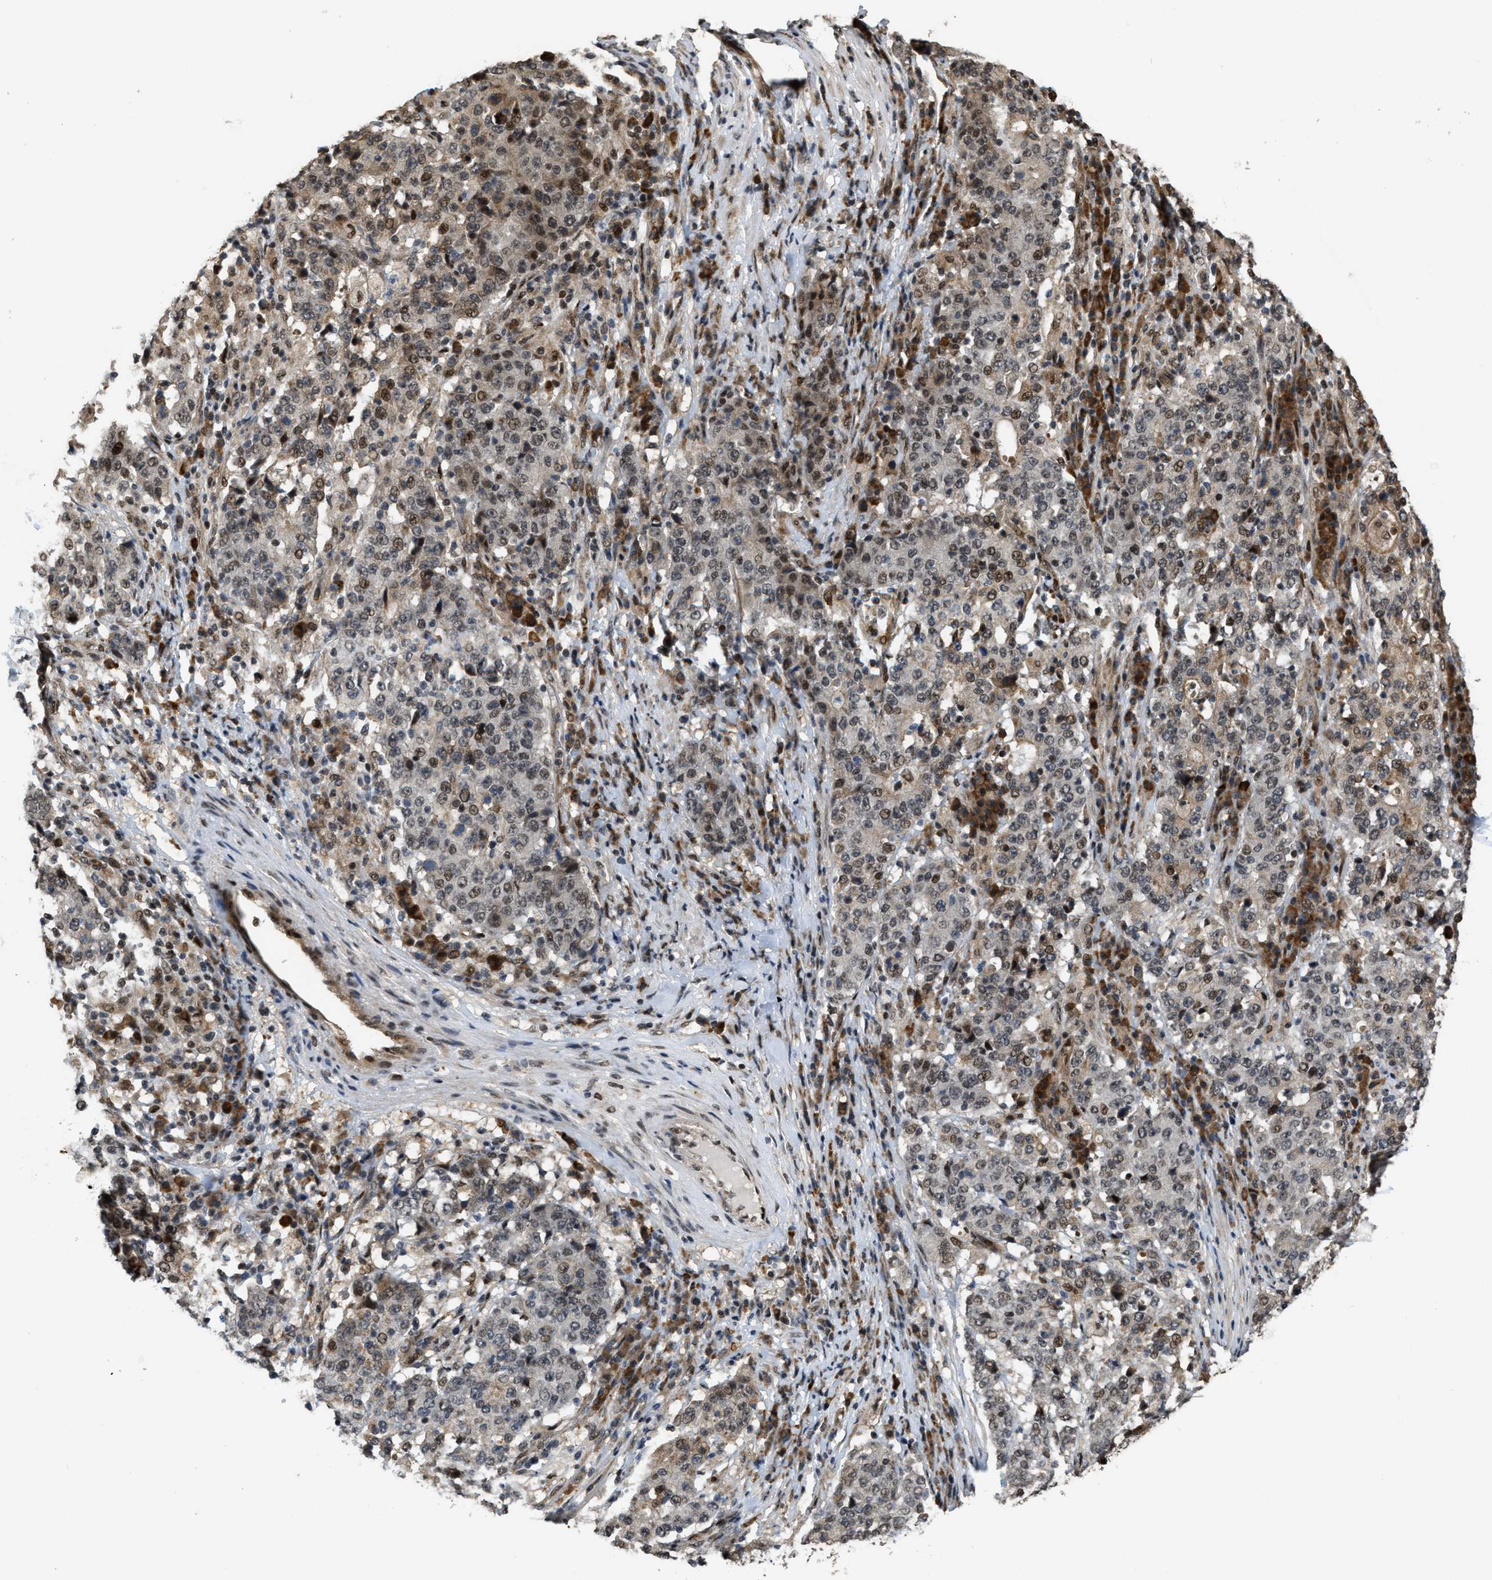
{"staining": {"intensity": "moderate", "quantity": "<25%", "location": "nuclear"}, "tissue": "stomach cancer", "cell_type": "Tumor cells", "image_type": "cancer", "snomed": [{"axis": "morphology", "description": "Adenocarcinoma, NOS"}, {"axis": "topography", "description": "Stomach"}], "caption": "Human stomach cancer (adenocarcinoma) stained for a protein (brown) shows moderate nuclear positive staining in approximately <25% of tumor cells.", "gene": "SERTAD2", "patient": {"sex": "male", "age": 59}}